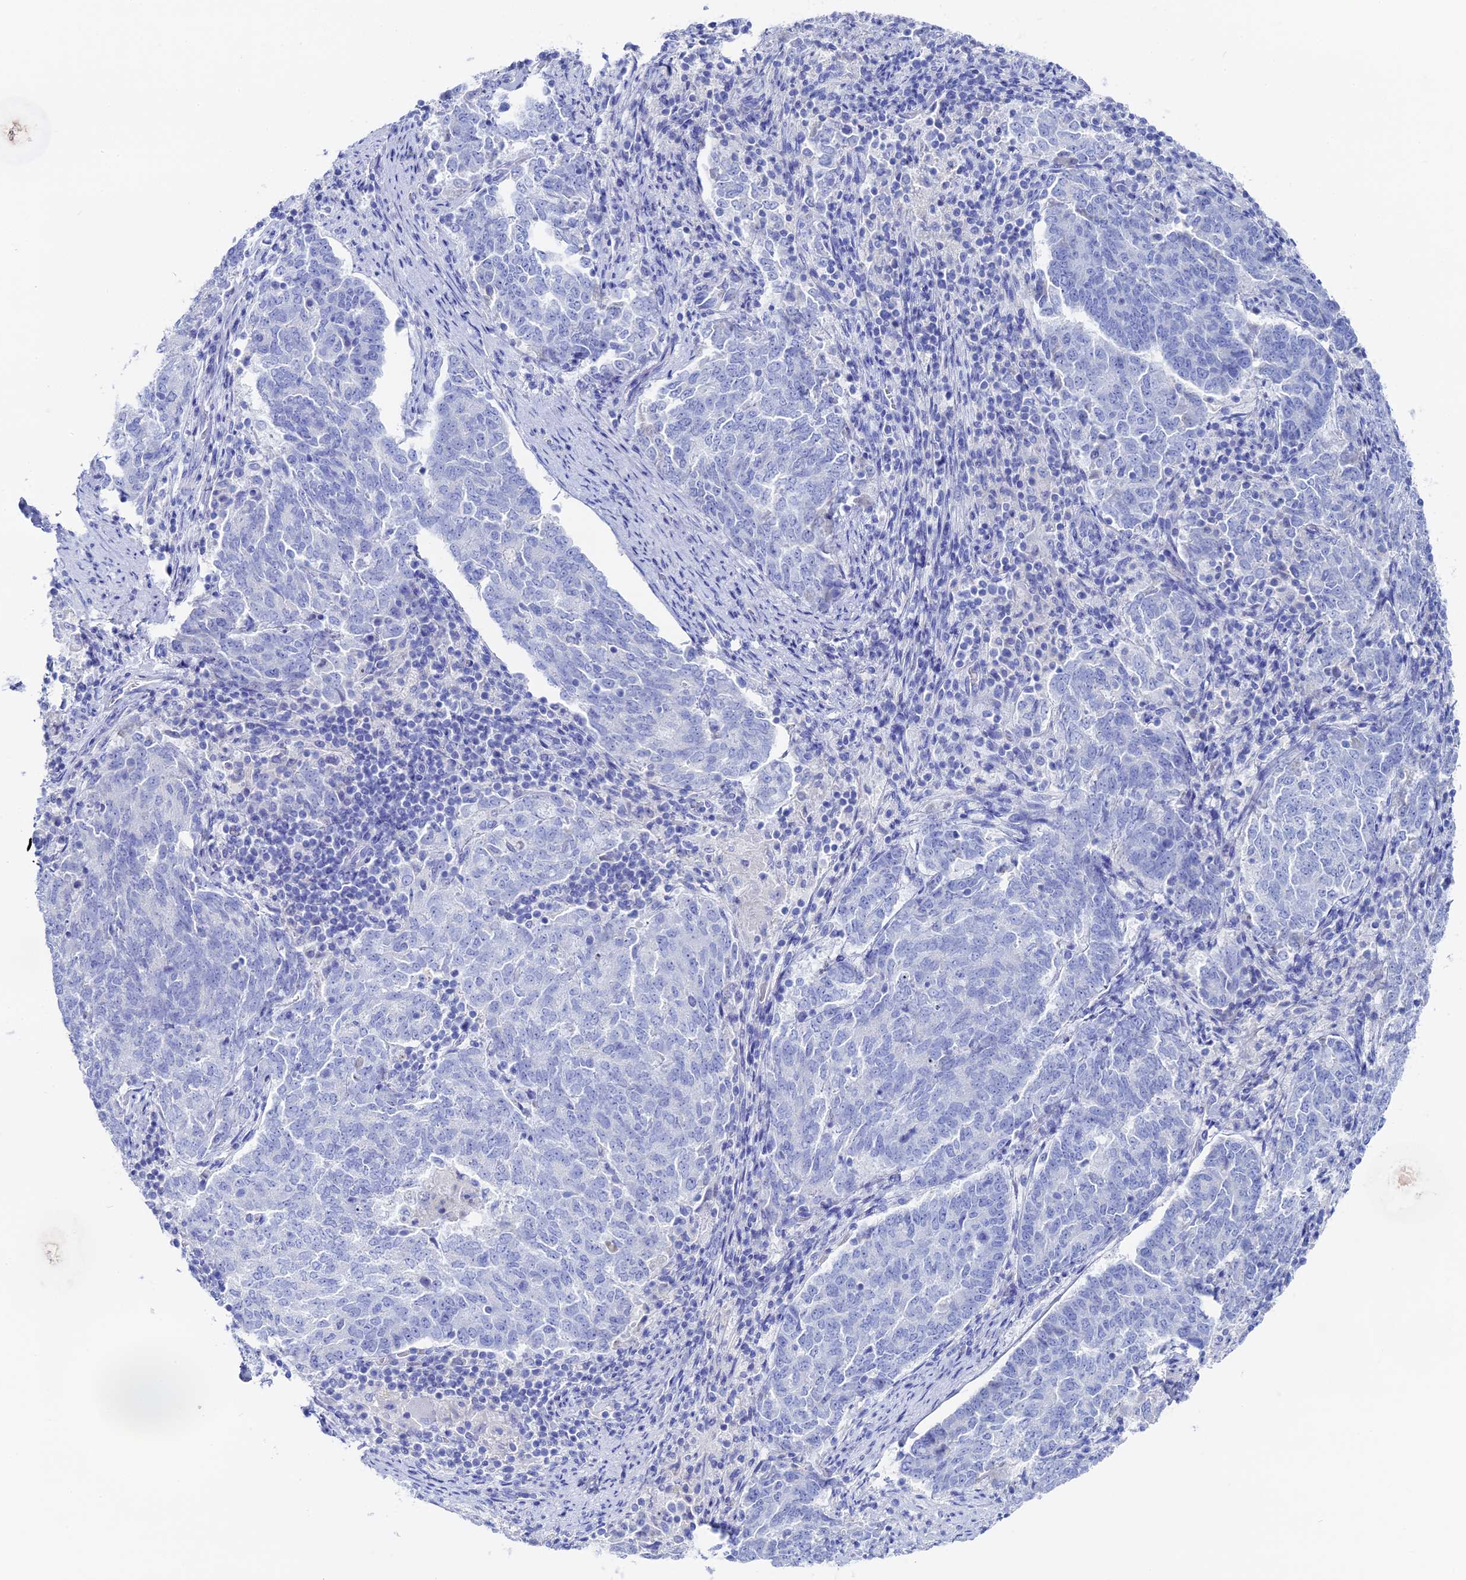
{"staining": {"intensity": "negative", "quantity": "none", "location": "none"}, "tissue": "endometrial cancer", "cell_type": "Tumor cells", "image_type": "cancer", "snomed": [{"axis": "morphology", "description": "Adenocarcinoma, NOS"}, {"axis": "topography", "description": "Endometrium"}], "caption": "The image displays no staining of tumor cells in endometrial adenocarcinoma.", "gene": "UNC119", "patient": {"sex": "female", "age": 80}}